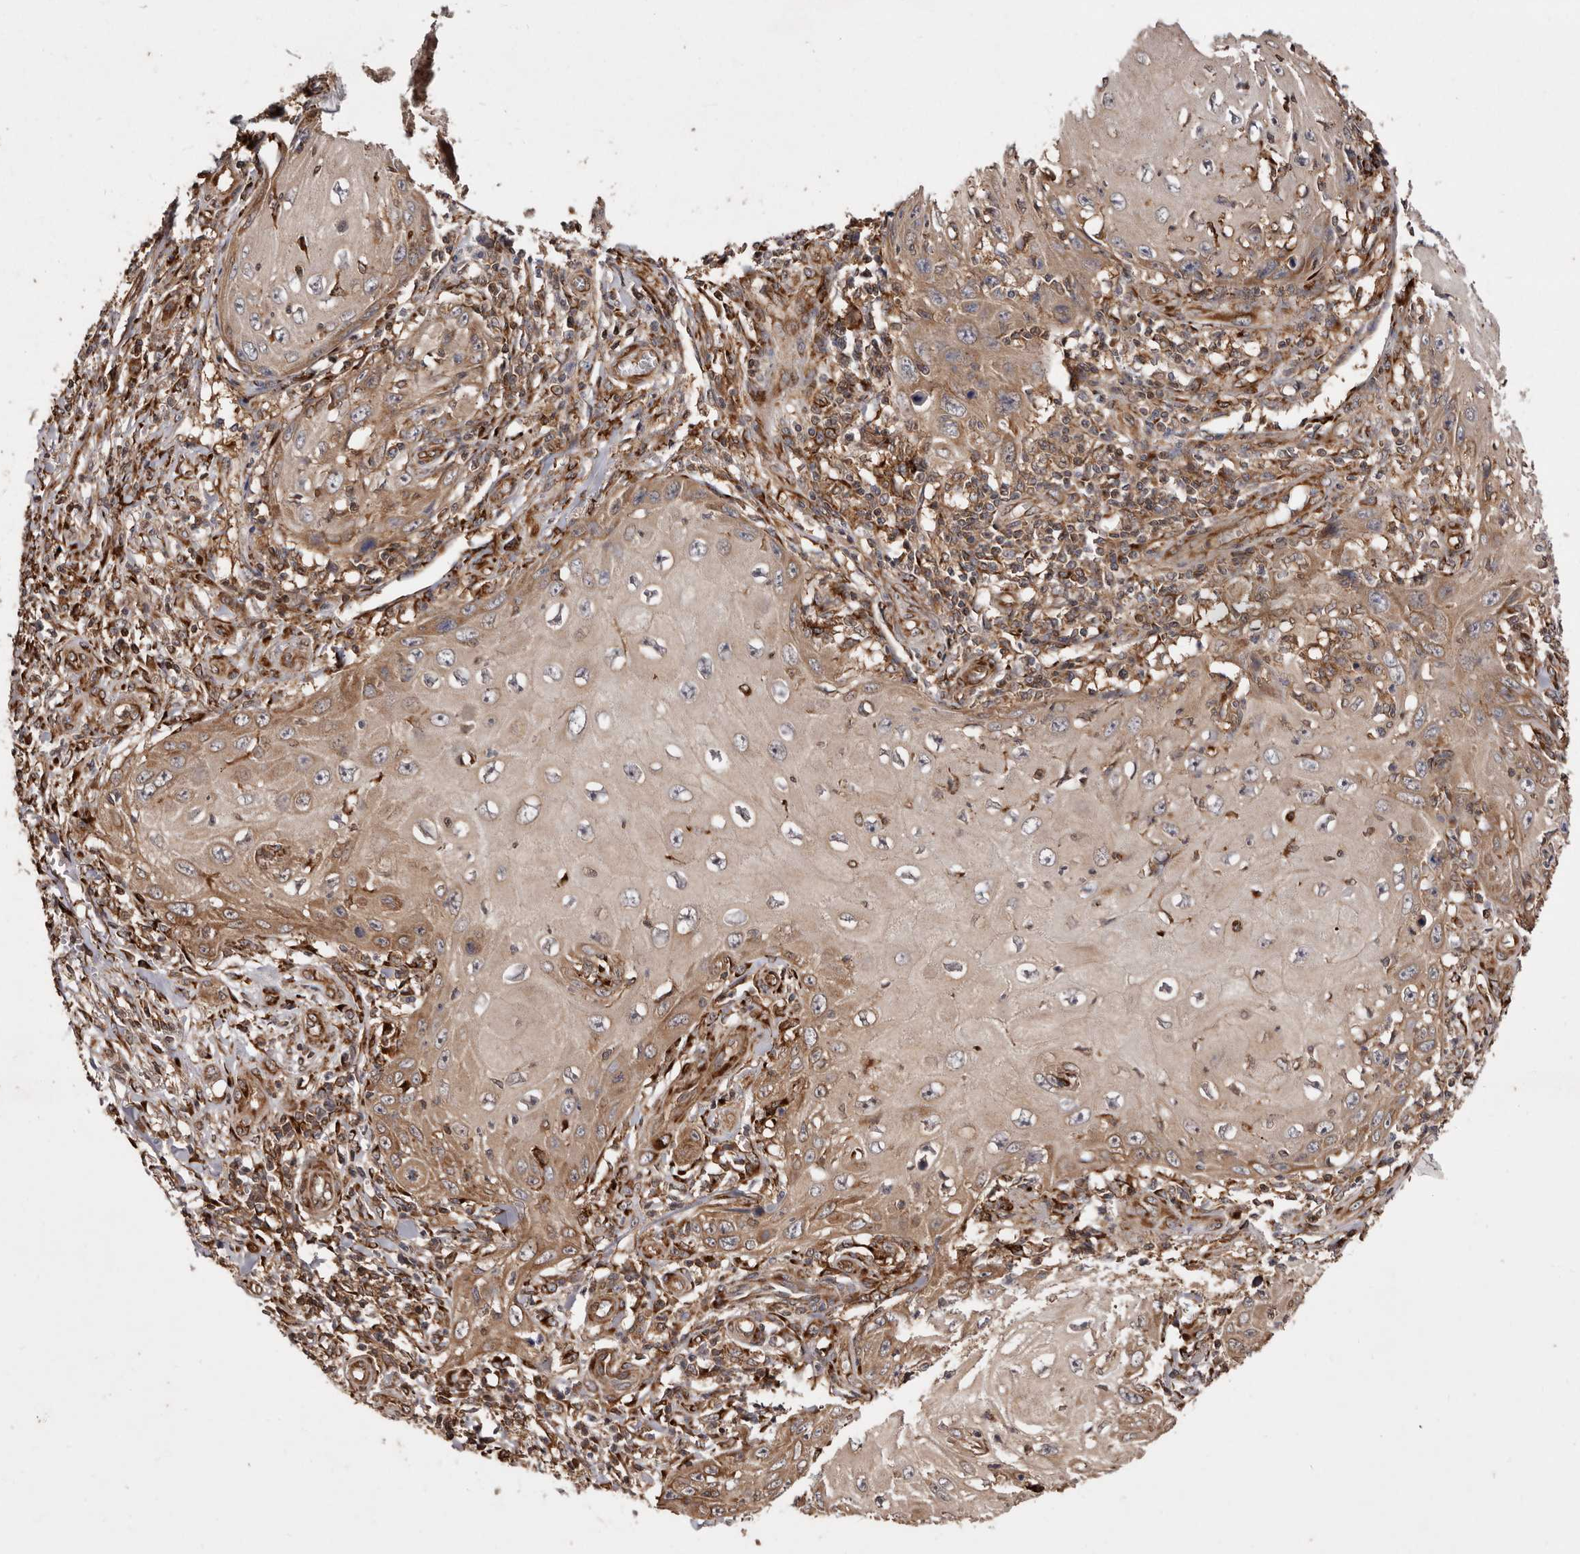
{"staining": {"intensity": "moderate", "quantity": ">75%", "location": "cytoplasmic/membranous"}, "tissue": "skin cancer", "cell_type": "Tumor cells", "image_type": "cancer", "snomed": [{"axis": "morphology", "description": "Squamous cell carcinoma, NOS"}, {"axis": "topography", "description": "Skin"}], "caption": "A high-resolution image shows immunohistochemistry (IHC) staining of skin squamous cell carcinoma, which demonstrates moderate cytoplasmic/membranous positivity in approximately >75% of tumor cells.", "gene": "FLAD1", "patient": {"sex": "female", "age": 73}}